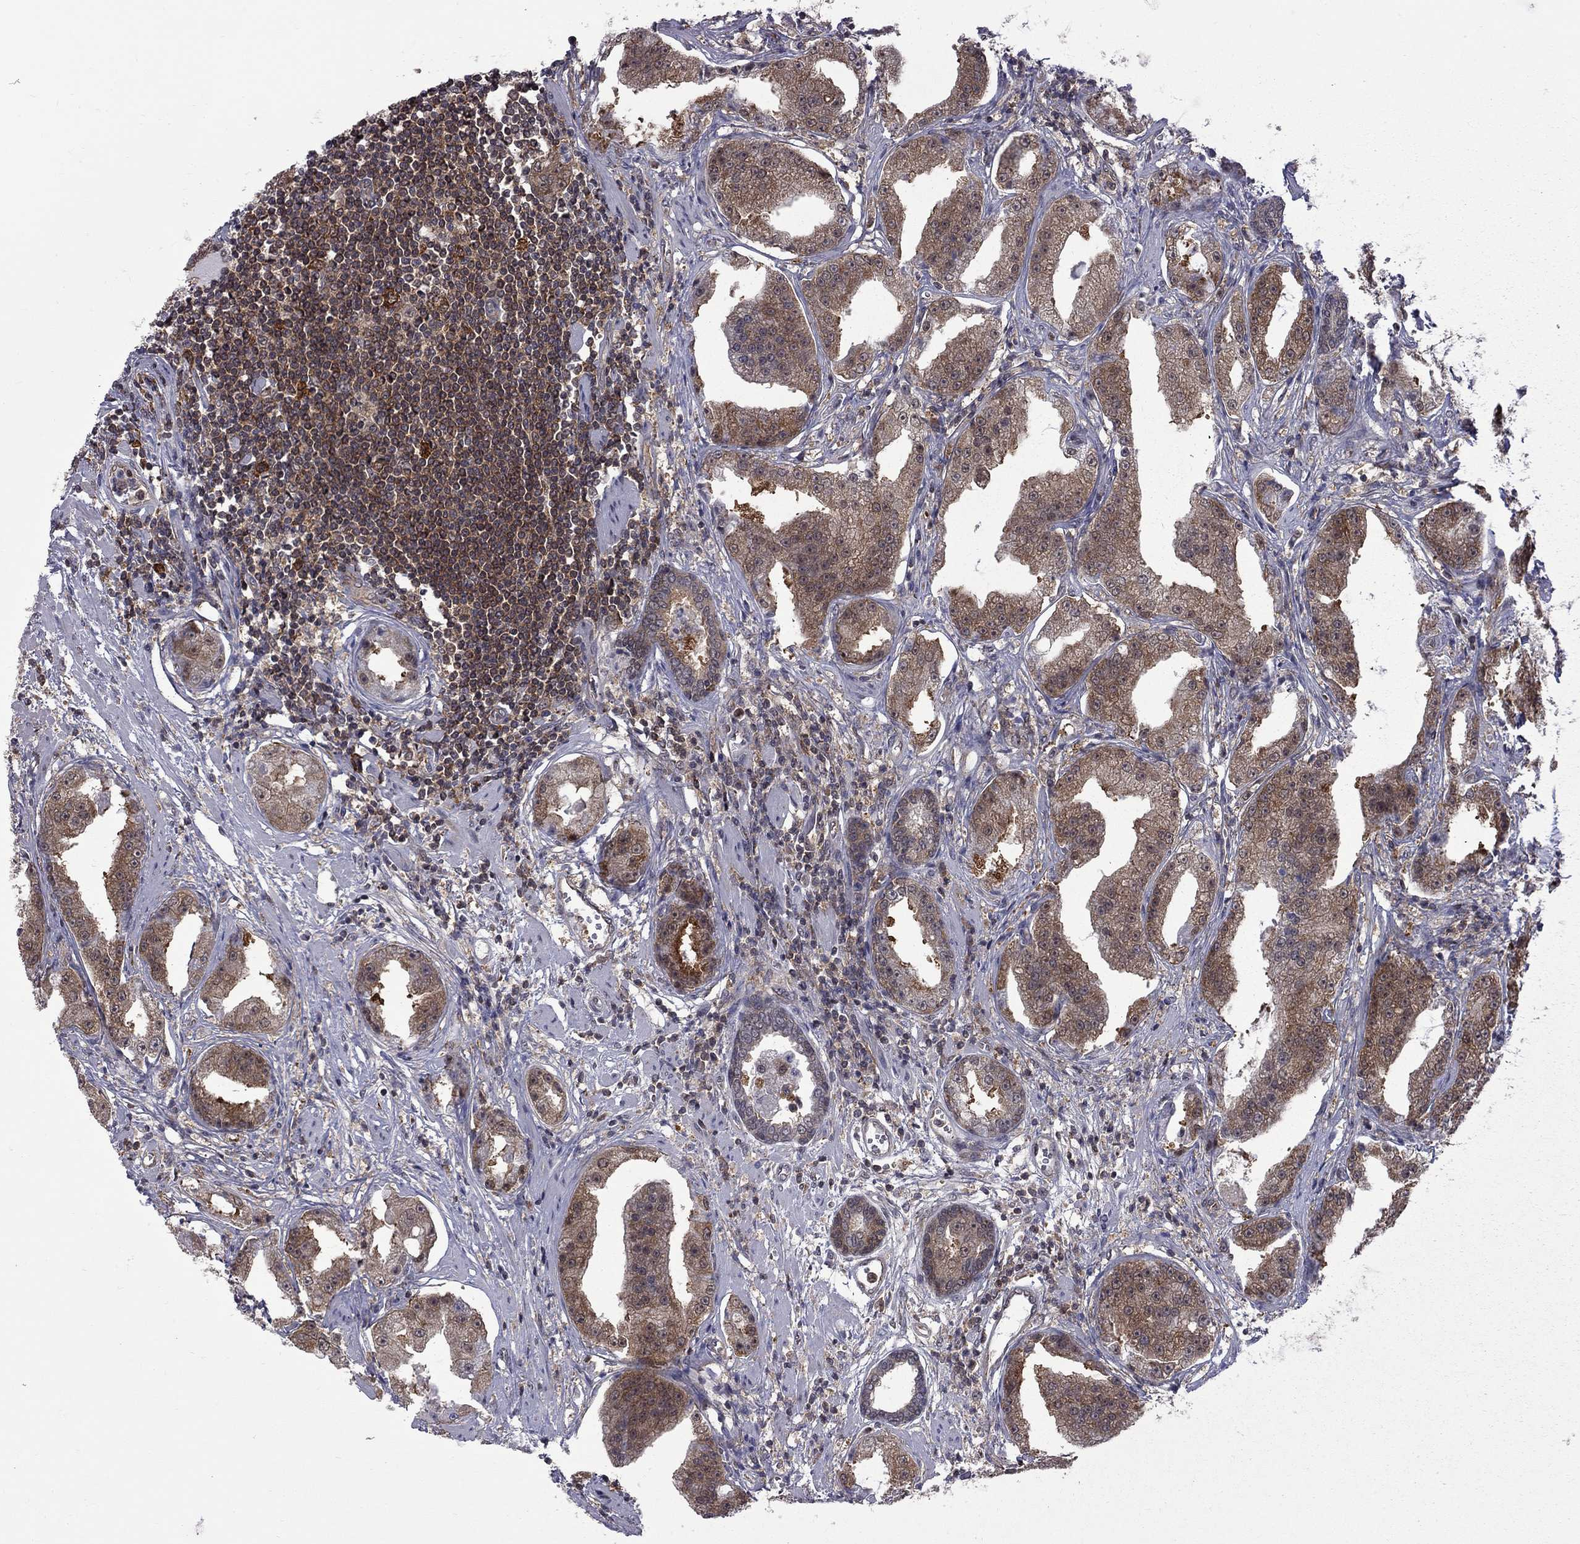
{"staining": {"intensity": "strong", "quantity": ">75%", "location": "cytoplasmic/membranous"}, "tissue": "prostate cancer", "cell_type": "Tumor cells", "image_type": "cancer", "snomed": [{"axis": "morphology", "description": "Adenocarcinoma, Low grade"}, {"axis": "topography", "description": "Prostate"}], "caption": "Immunohistochemical staining of human prostate cancer demonstrates high levels of strong cytoplasmic/membranous protein staining in approximately >75% of tumor cells.", "gene": "NAA50", "patient": {"sex": "male", "age": 62}}